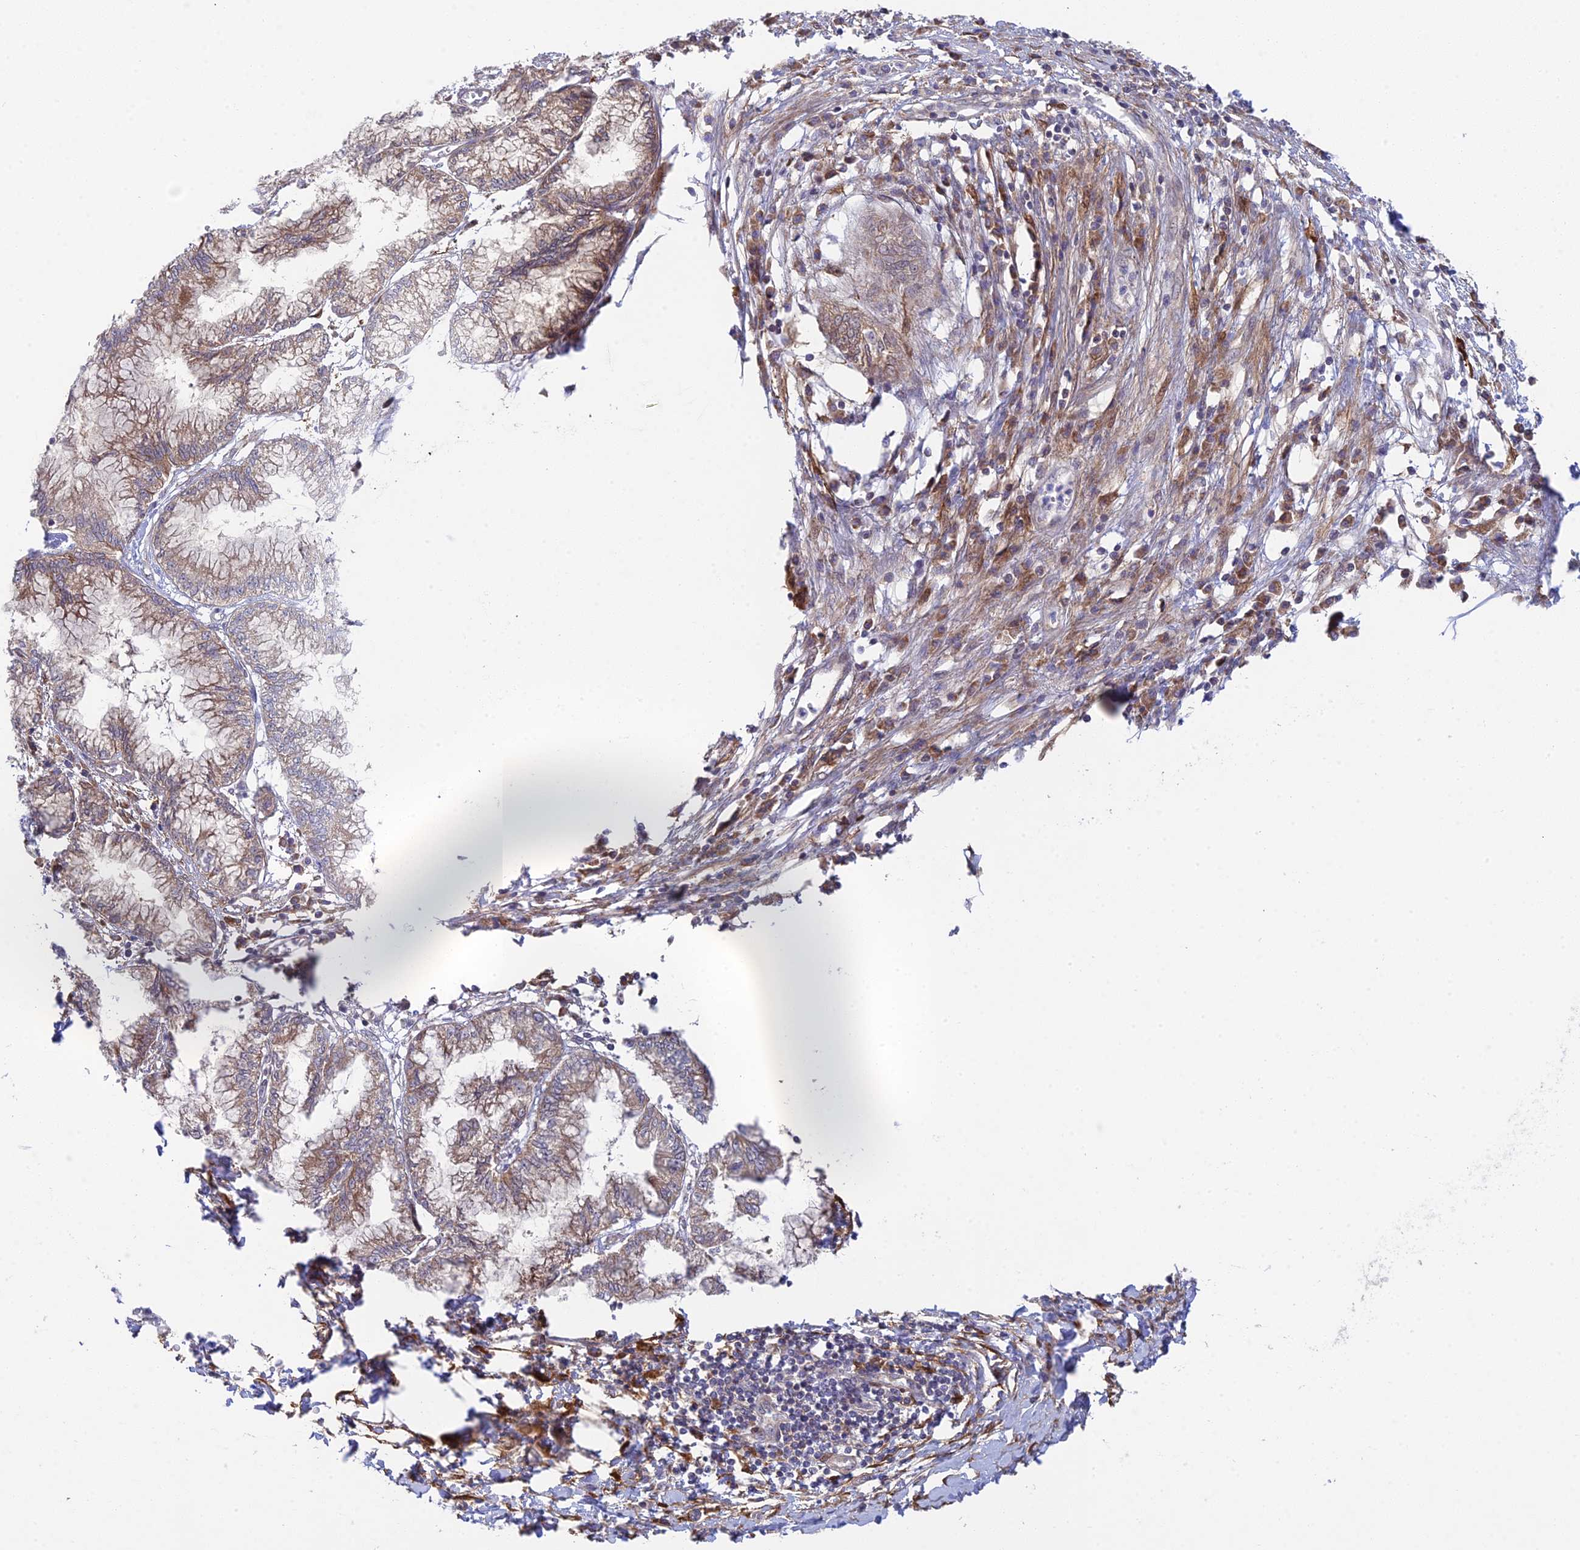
{"staining": {"intensity": "moderate", "quantity": ">75%", "location": "cytoplasmic/membranous"}, "tissue": "pancreatic cancer", "cell_type": "Tumor cells", "image_type": "cancer", "snomed": [{"axis": "morphology", "description": "Adenocarcinoma, NOS"}, {"axis": "topography", "description": "Pancreas"}], "caption": "This micrograph displays immunohistochemistry (IHC) staining of human pancreatic cancer, with medium moderate cytoplasmic/membranous positivity in about >75% of tumor cells.", "gene": "INCA1", "patient": {"sex": "male", "age": 73}}